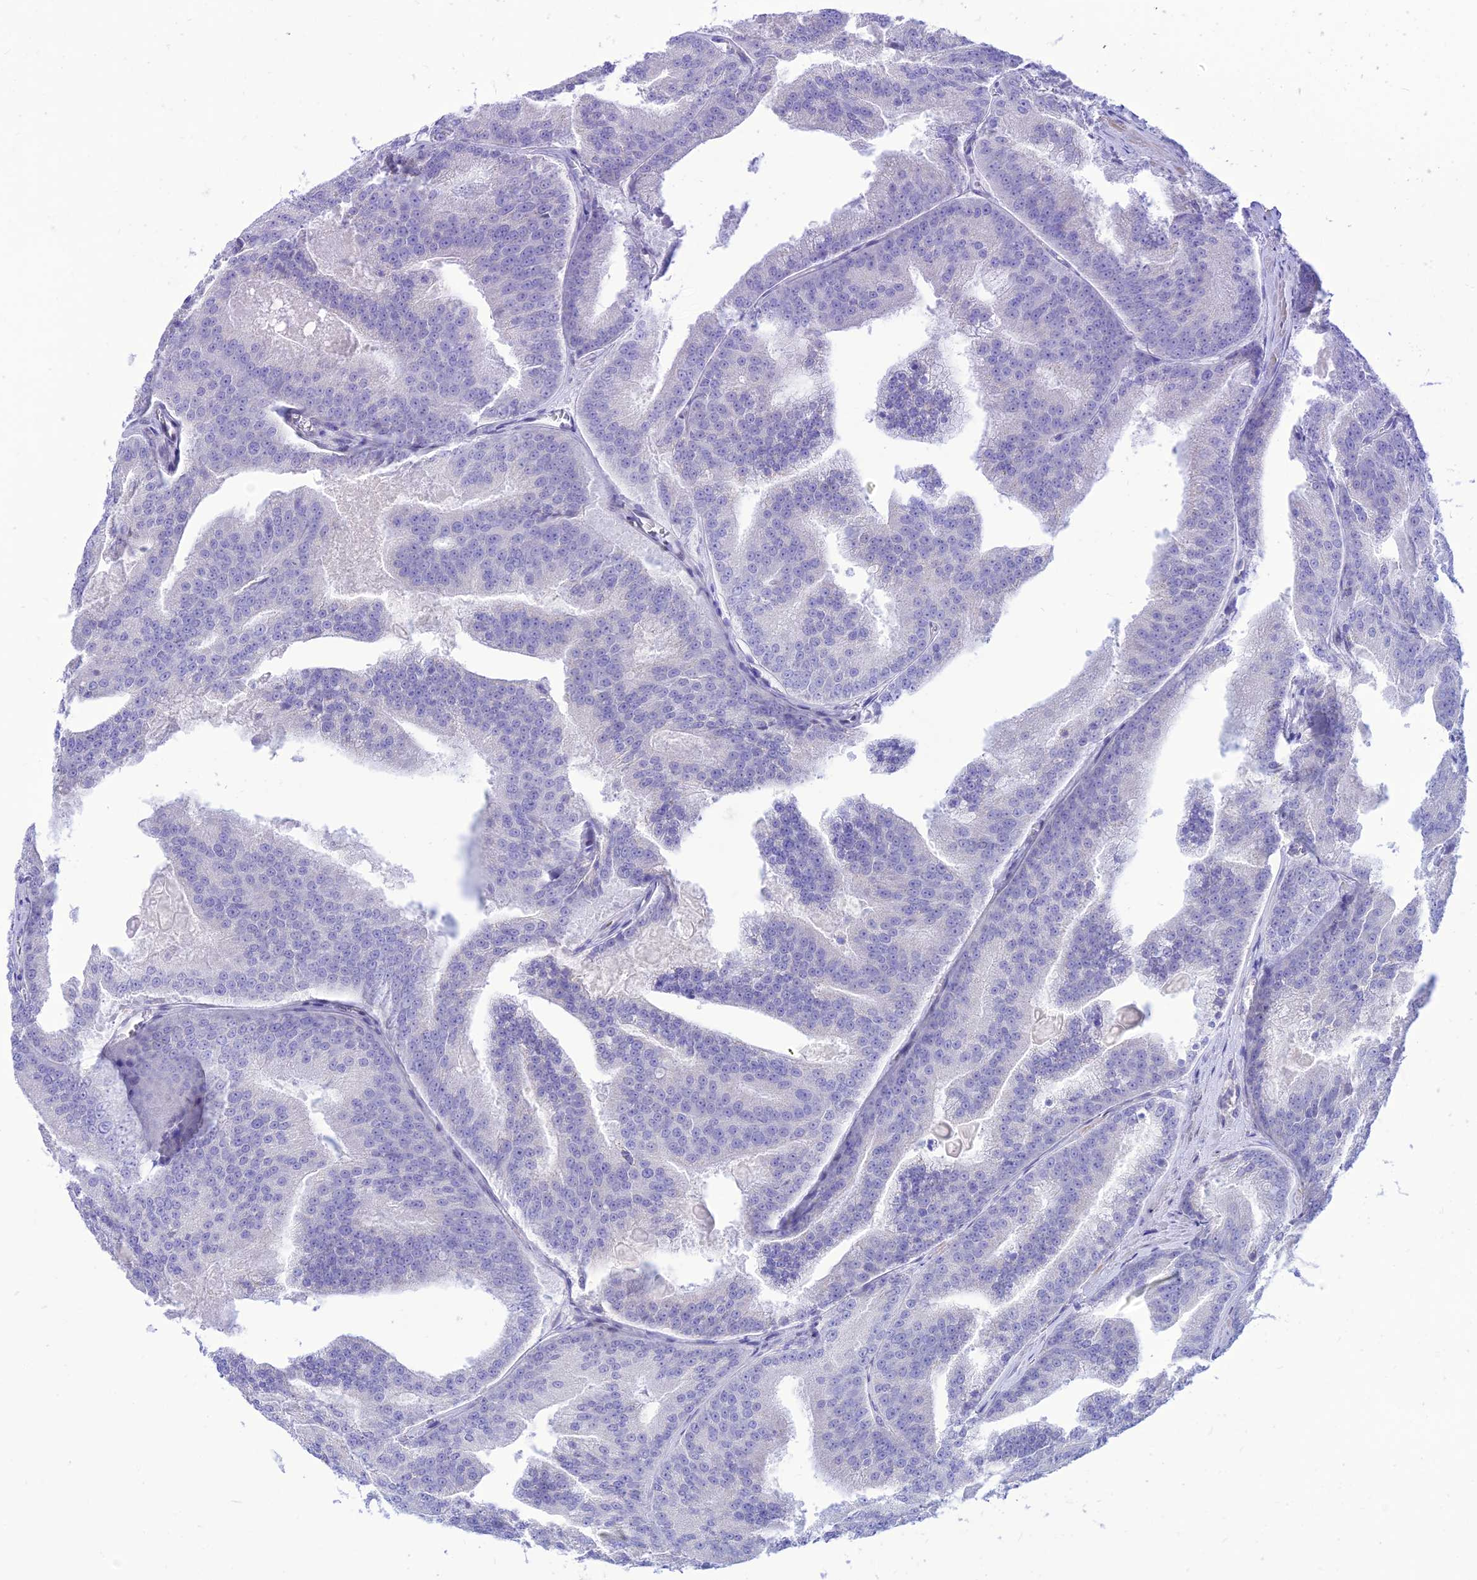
{"staining": {"intensity": "negative", "quantity": "none", "location": "none"}, "tissue": "prostate cancer", "cell_type": "Tumor cells", "image_type": "cancer", "snomed": [{"axis": "morphology", "description": "Adenocarcinoma, High grade"}, {"axis": "topography", "description": "Prostate"}], "caption": "Human prostate cancer (adenocarcinoma (high-grade)) stained for a protein using immunohistochemistry demonstrates no positivity in tumor cells.", "gene": "FAM186B", "patient": {"sex": "male", "age": 61}}